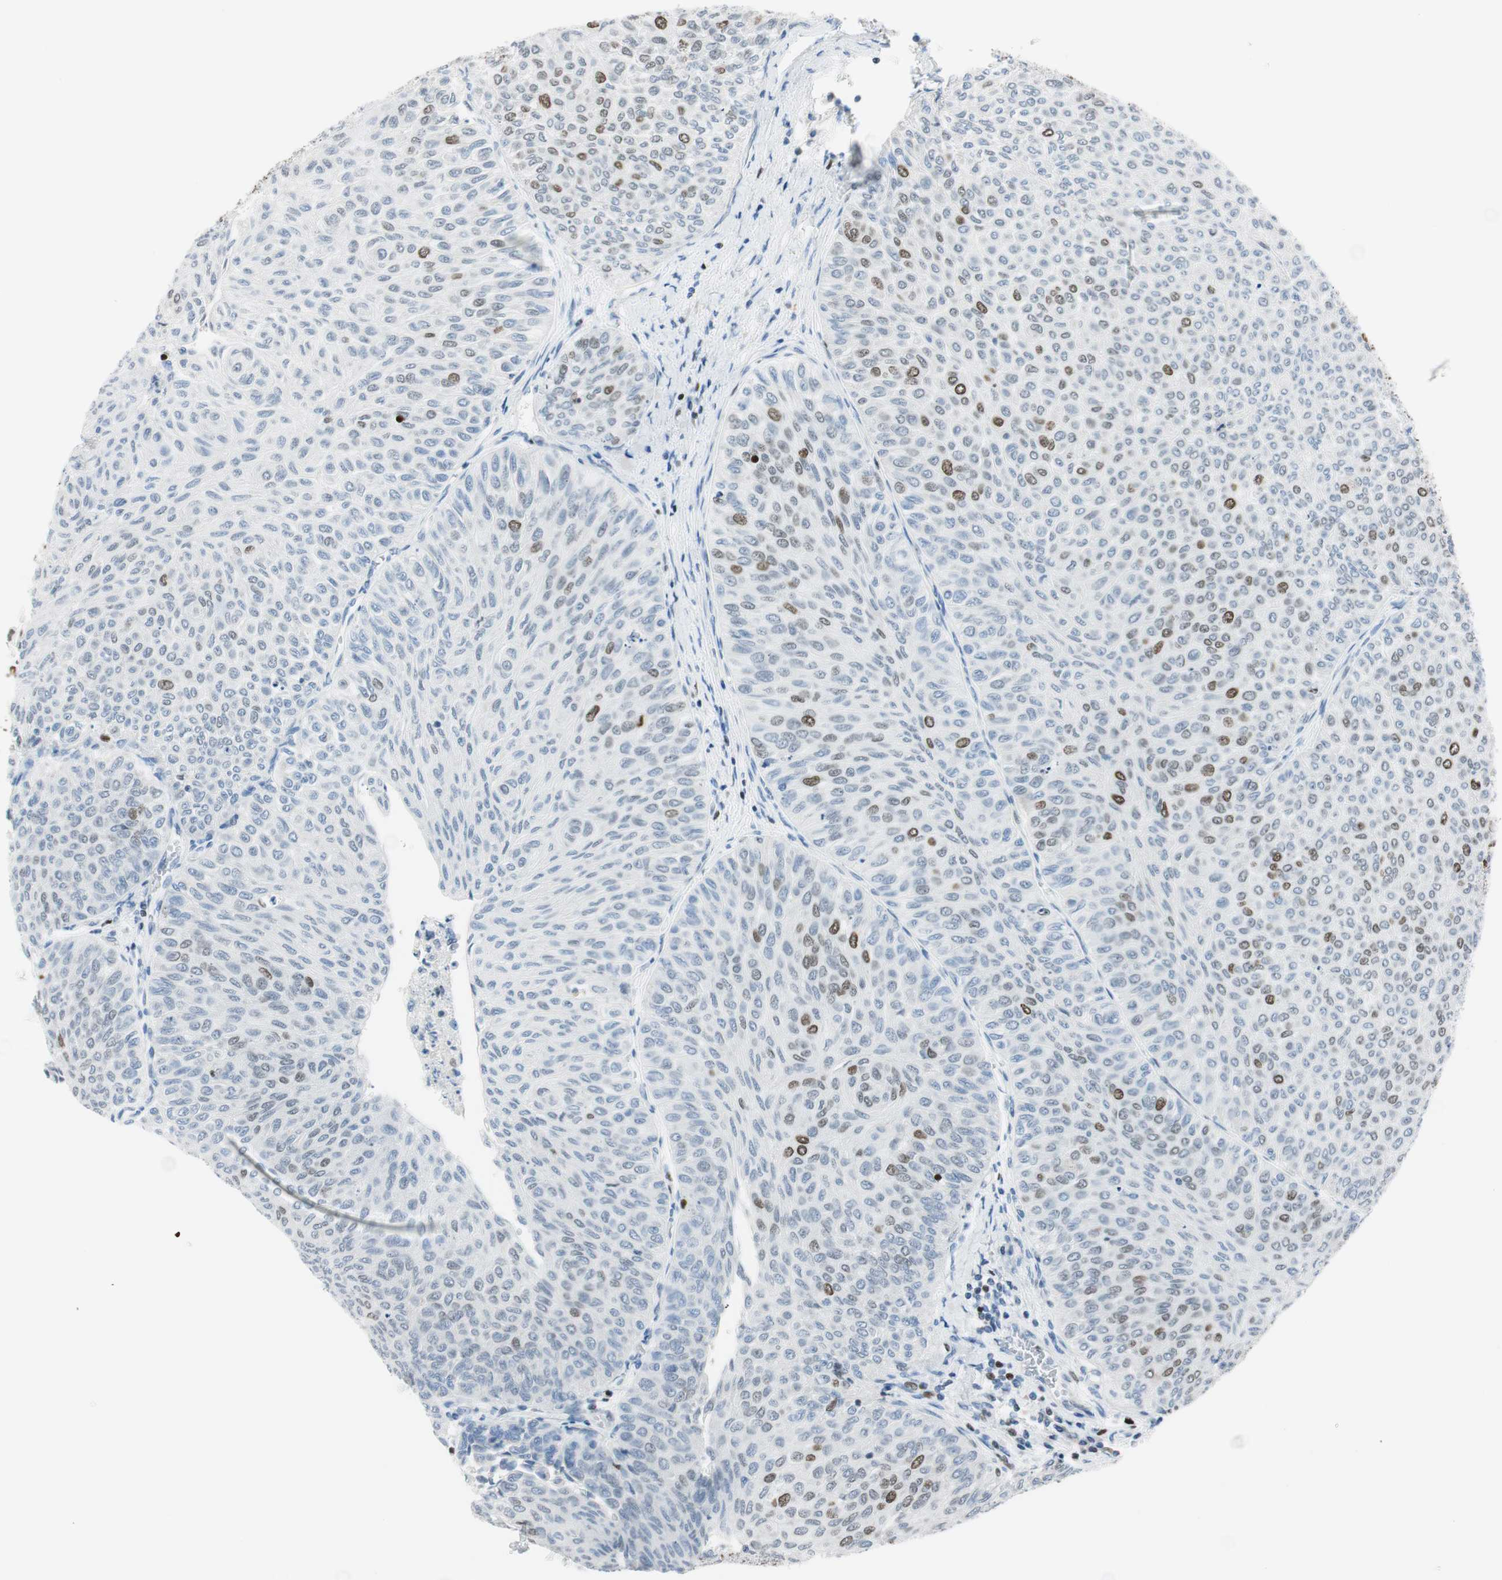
{"staining": {"intensity": "moderate", "quantity": "<25%", "location": "nuclear"}, "tissue": "urothelial cancer", "cell_type": "Tumor cells", "image_type": "cancer", "snomed": [{"axis": "morphology", "description": "Urothelial carcinoma, Low grade"}, {"axis": "topography", "description": "Urinary bladder"}], "caption": "A brown stain labels moderate nuclear positivity of a protein in low-grade urothelial carcinoma tumor cells.", "gene": "EZH2", "patient": {"sex": "male", "age": 78}}